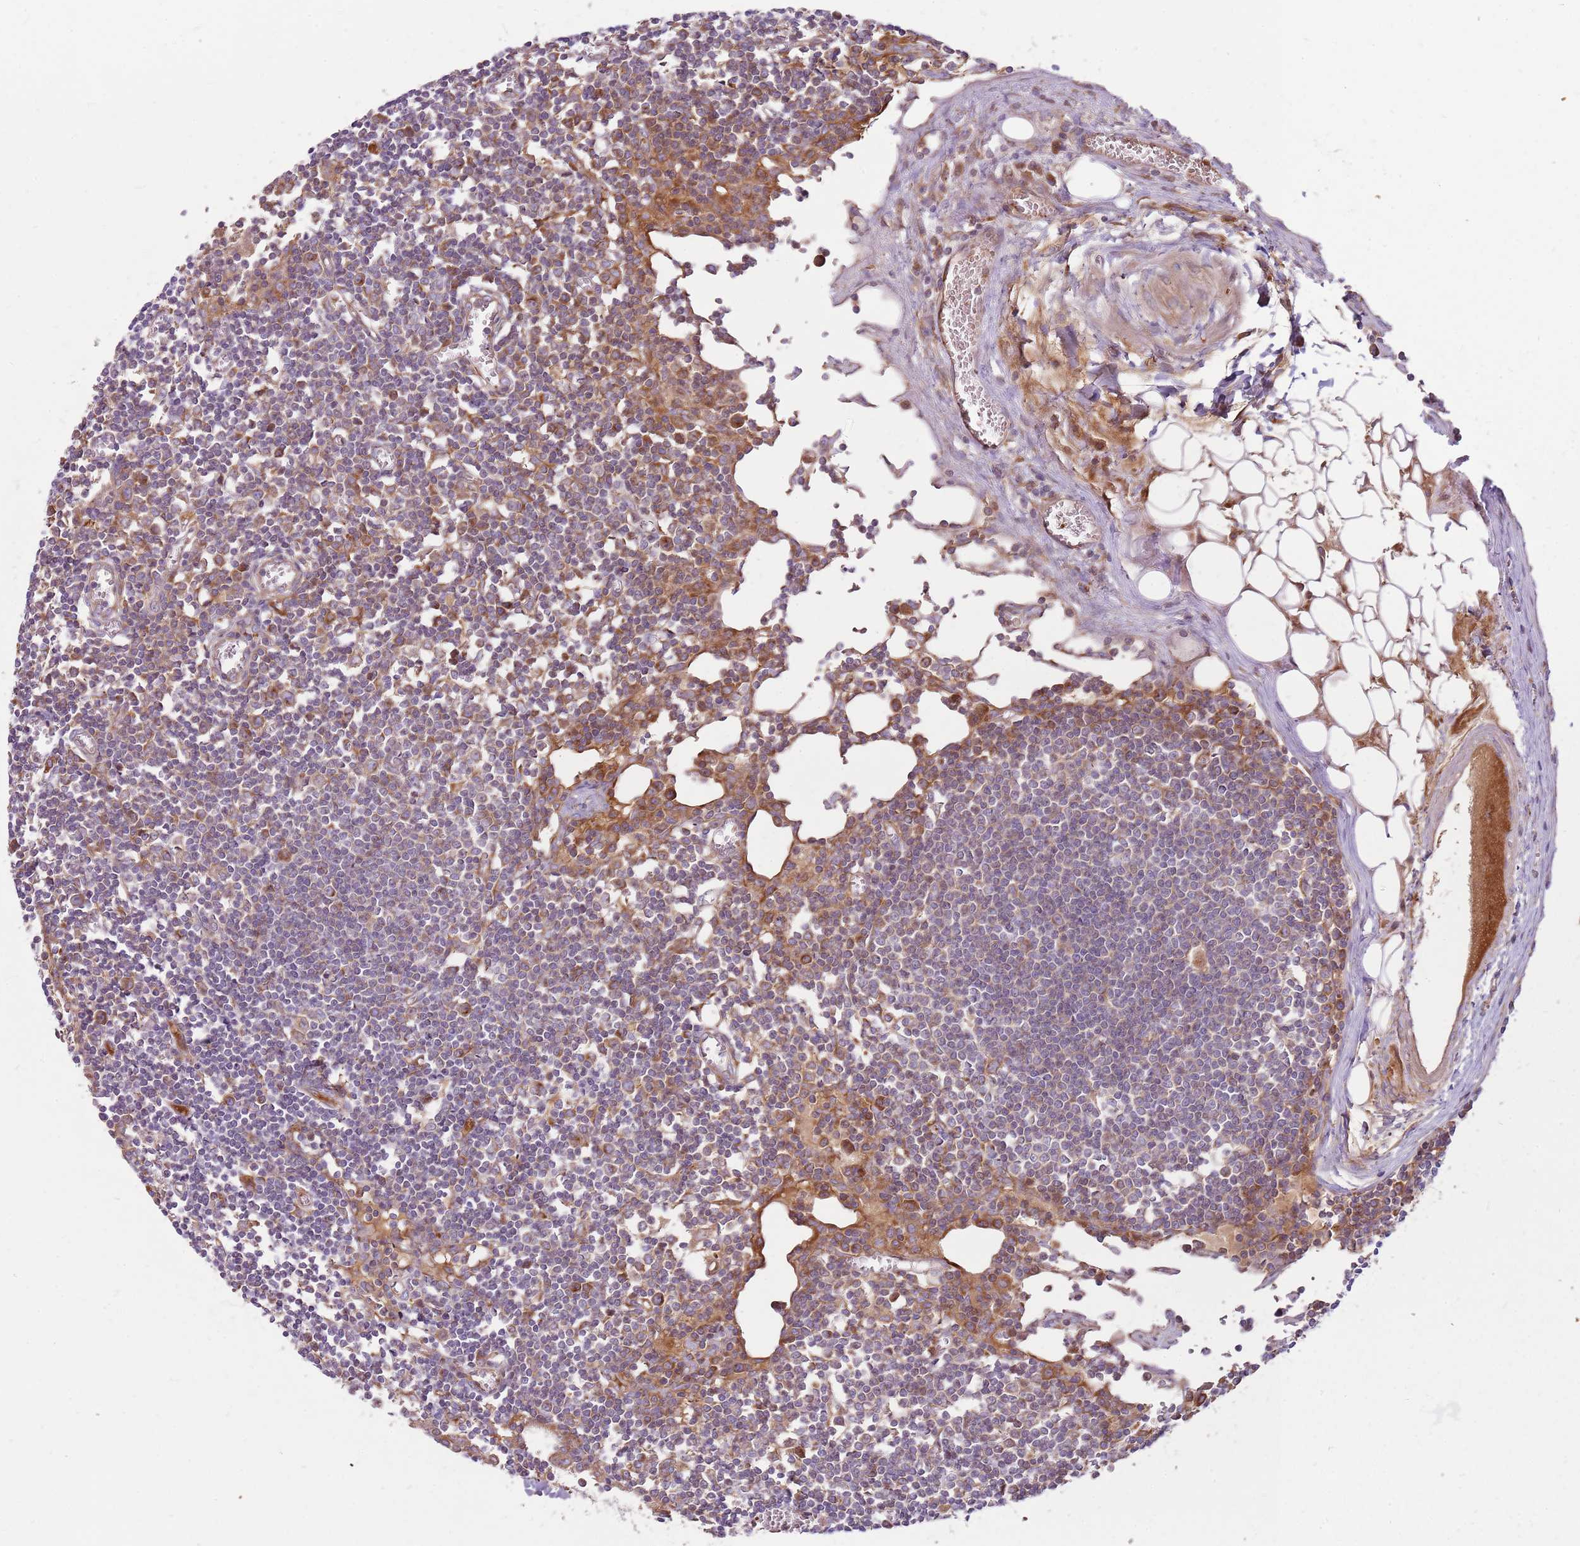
{"staining": {"intensity": "weak", "quantity": "25%-75%", "location": "cytoplasmic/membranous"}, "tissue": "lymph node", "cell_type": "Germinal center cells", "image_type": "normal", "snomed": [{"axis": "morphology", "description": "Normal tissue, NOS"}, {"axis": "topography", "description": "Lymph node"}], "caption": "Brown immunohistochemical staining in benign human lymph node reveals weak cytoplasmic/membranous staining in approximately 25%-75% of germinal center cells. Nuclei are stained in blue.", "gene": "EMC1", "patient": {"sex": "female", "age": 11}}